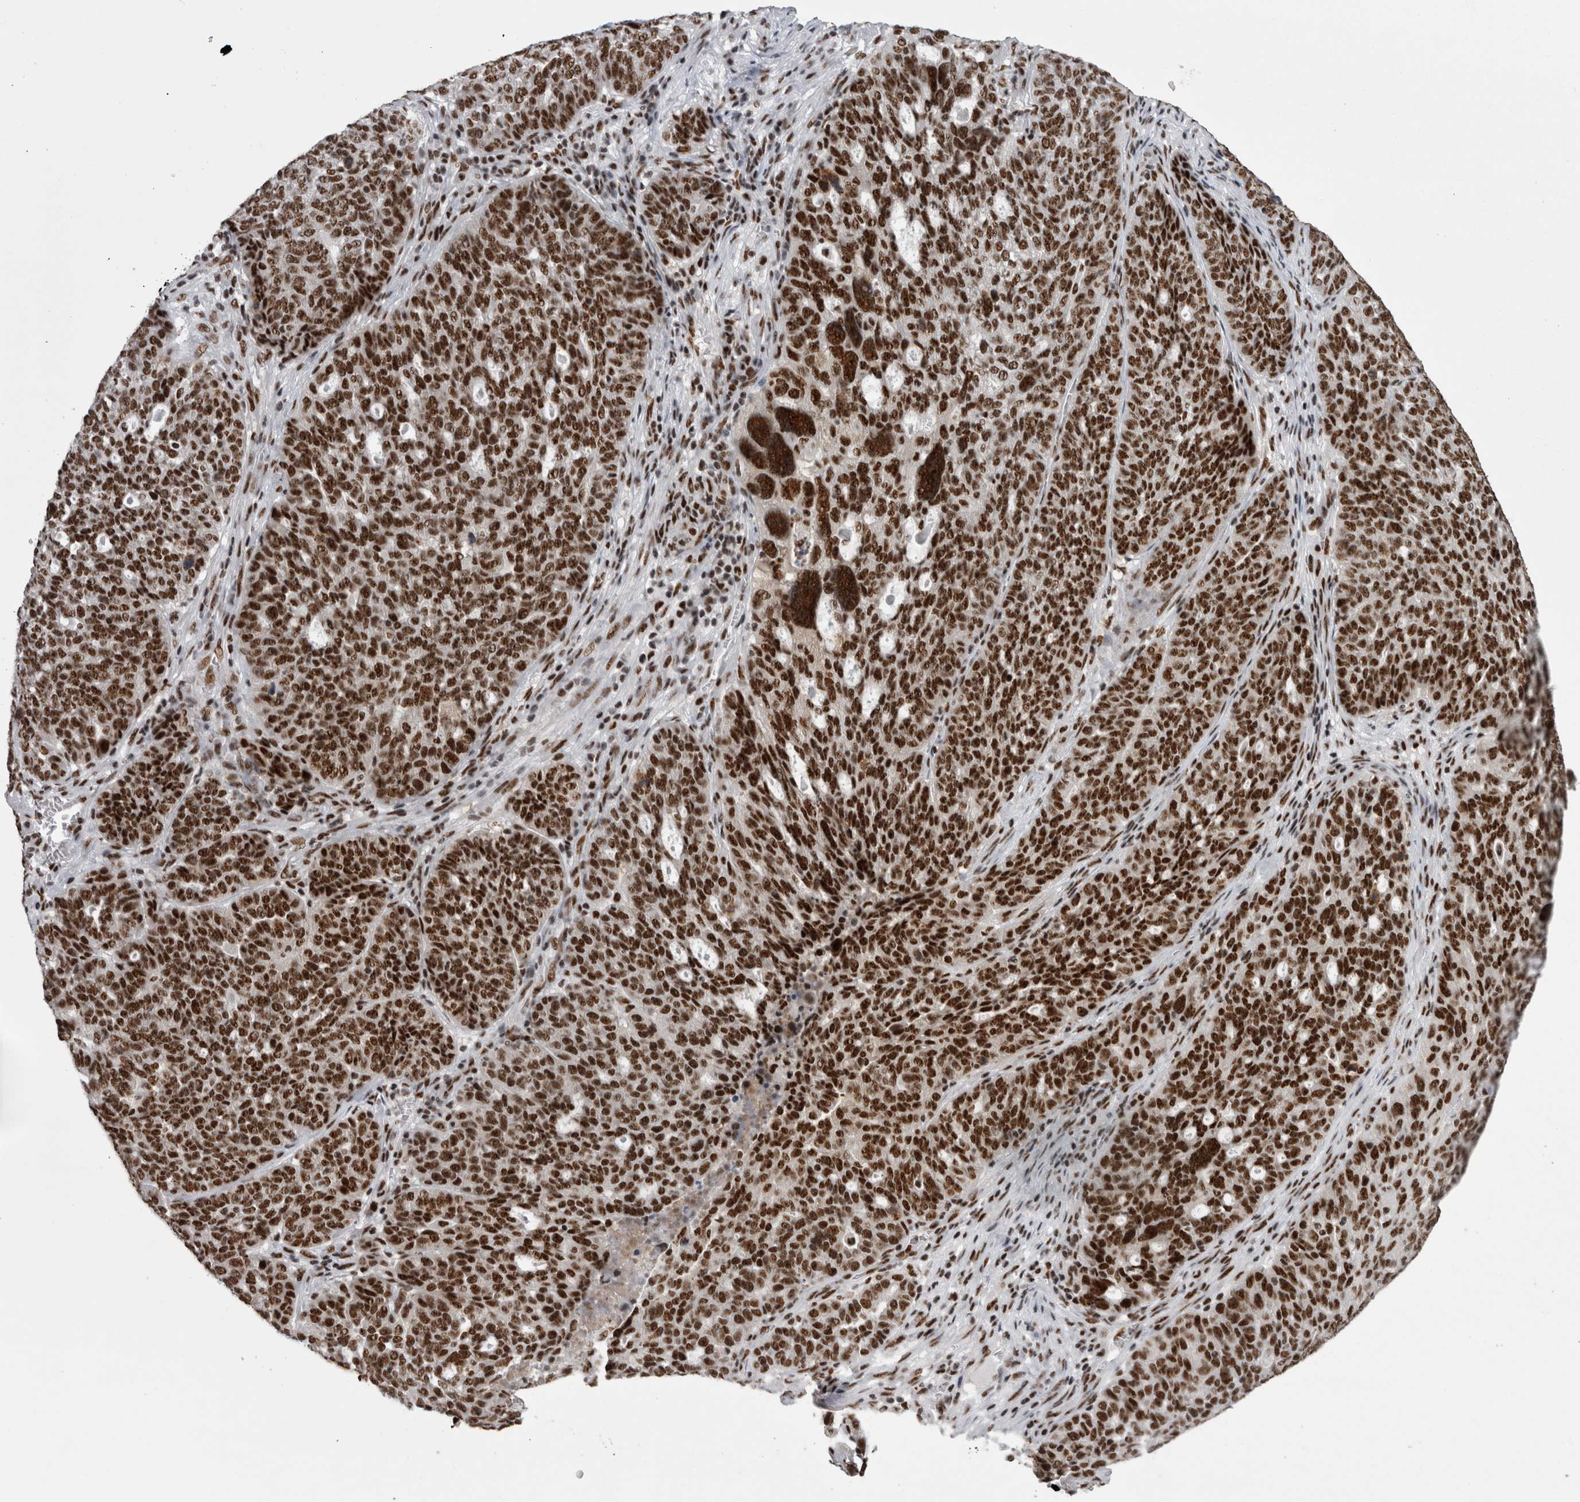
{"staining": {"intensity": "strong", "quantity": ">75%", "location": "nuclear"}, "tissue": "ovarian cancer", "cell_type": "Tumor cells", "image_type": "cancer", "snomed": [{"axis": "morphology", "description": "Cystadenocarcinoma, serous, NOS"}, {"axis": "topography", "description": "Ovary"}], "caption": "Approximately >75% of tumor cells in ovarian cancer (serous cystadenocarcinoma) exhibit strong nuclear protein positivity as visualized by brown immunohistochemical staining.", "gene": "SNRNP40", "patient": {"sex": "female", "age": 59}}